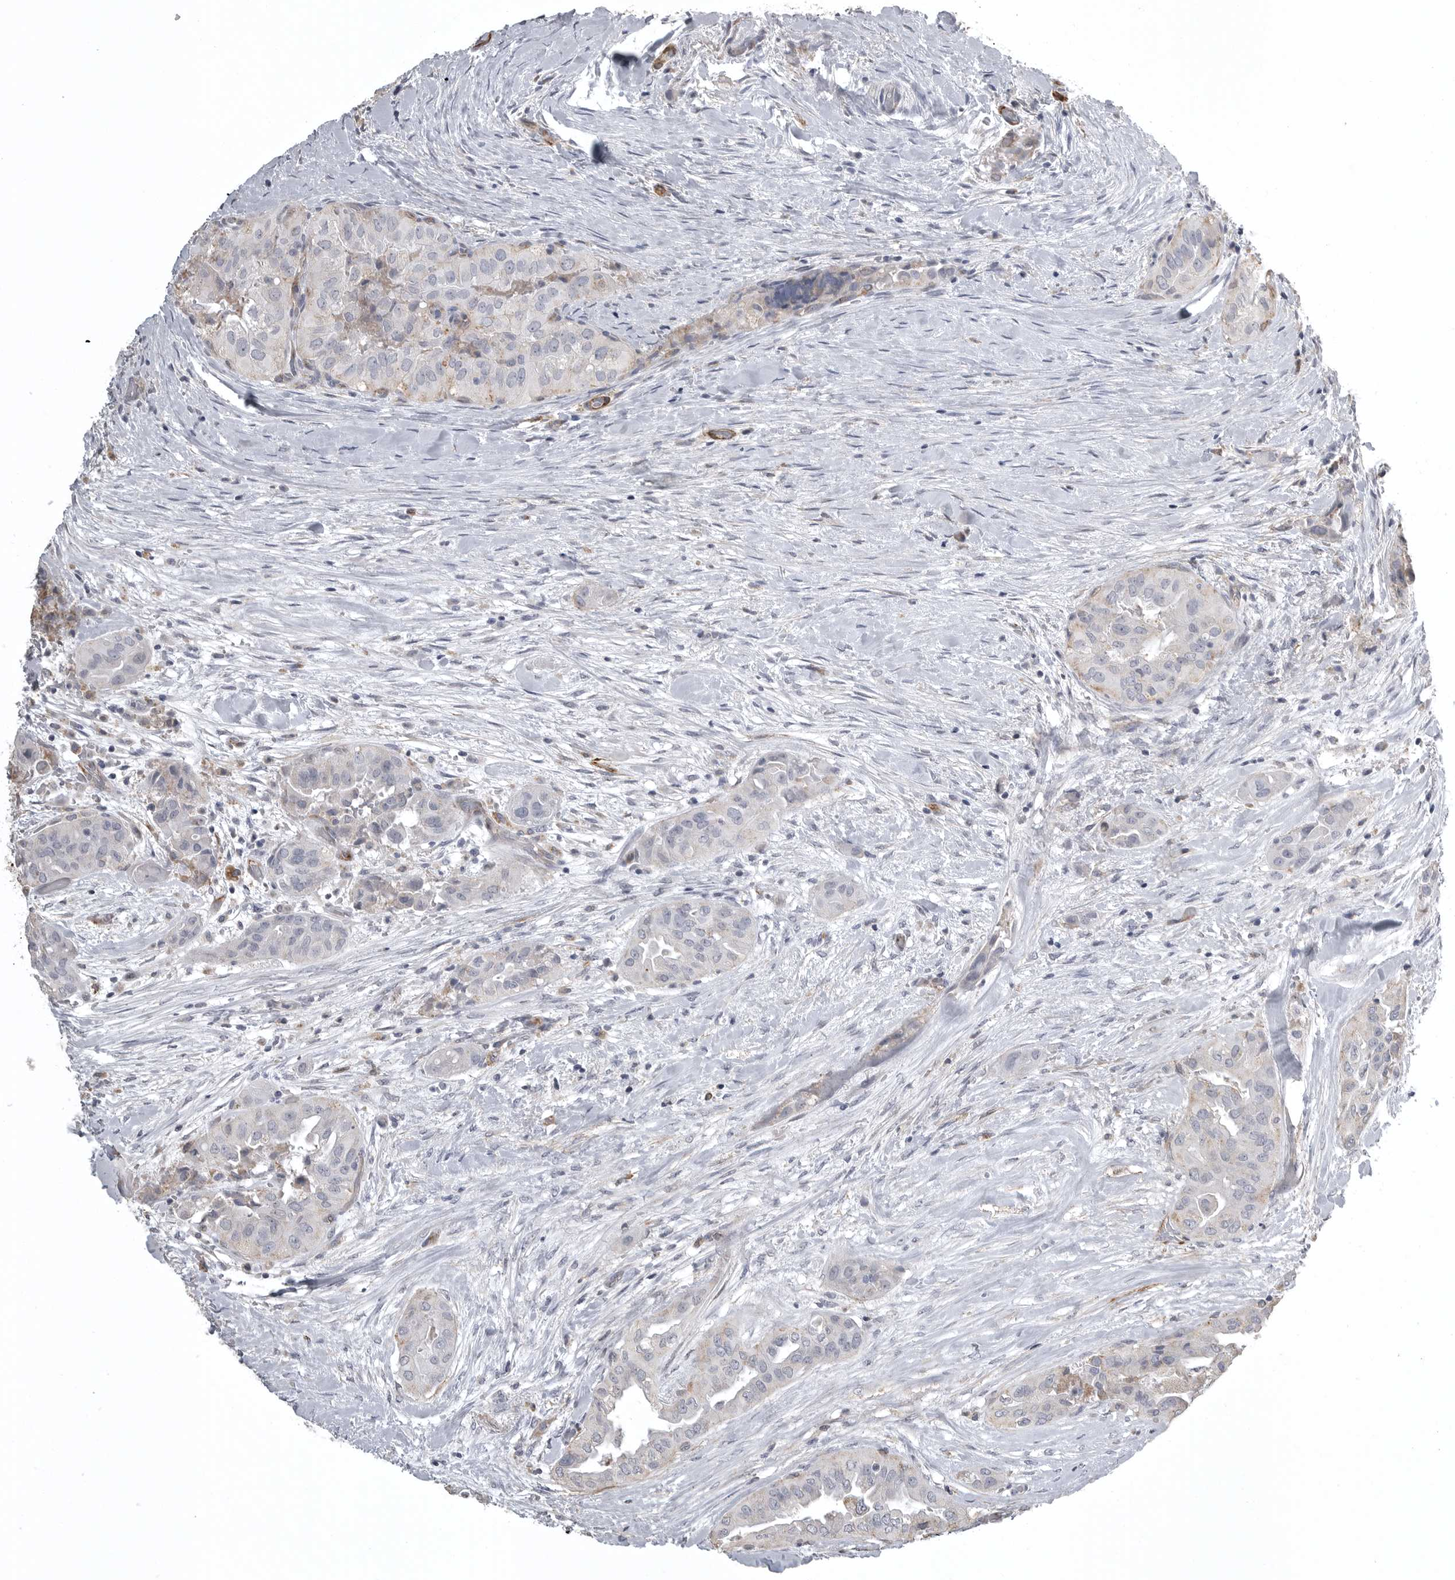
{"staining": {"intensity": "negative", "quantity": "none", "location": "none"}, "tissue": "thyroid cancer", "cell_type": "Tumor cells", "image_type": "cancer", "snomed": [{"axis": "morphology", "description": "Papillary adenocarcinoma, NOS"}, {"axis": "topography", "description": "Thyroid gland"}], "caption": "DAB immunohistochemical staining of thyroid cancer (papillary adenocarcinoma) shows no significant positivity in tumor cells.", "gene": "AOC3", "patient": {"sex": "female", "age": 59}}